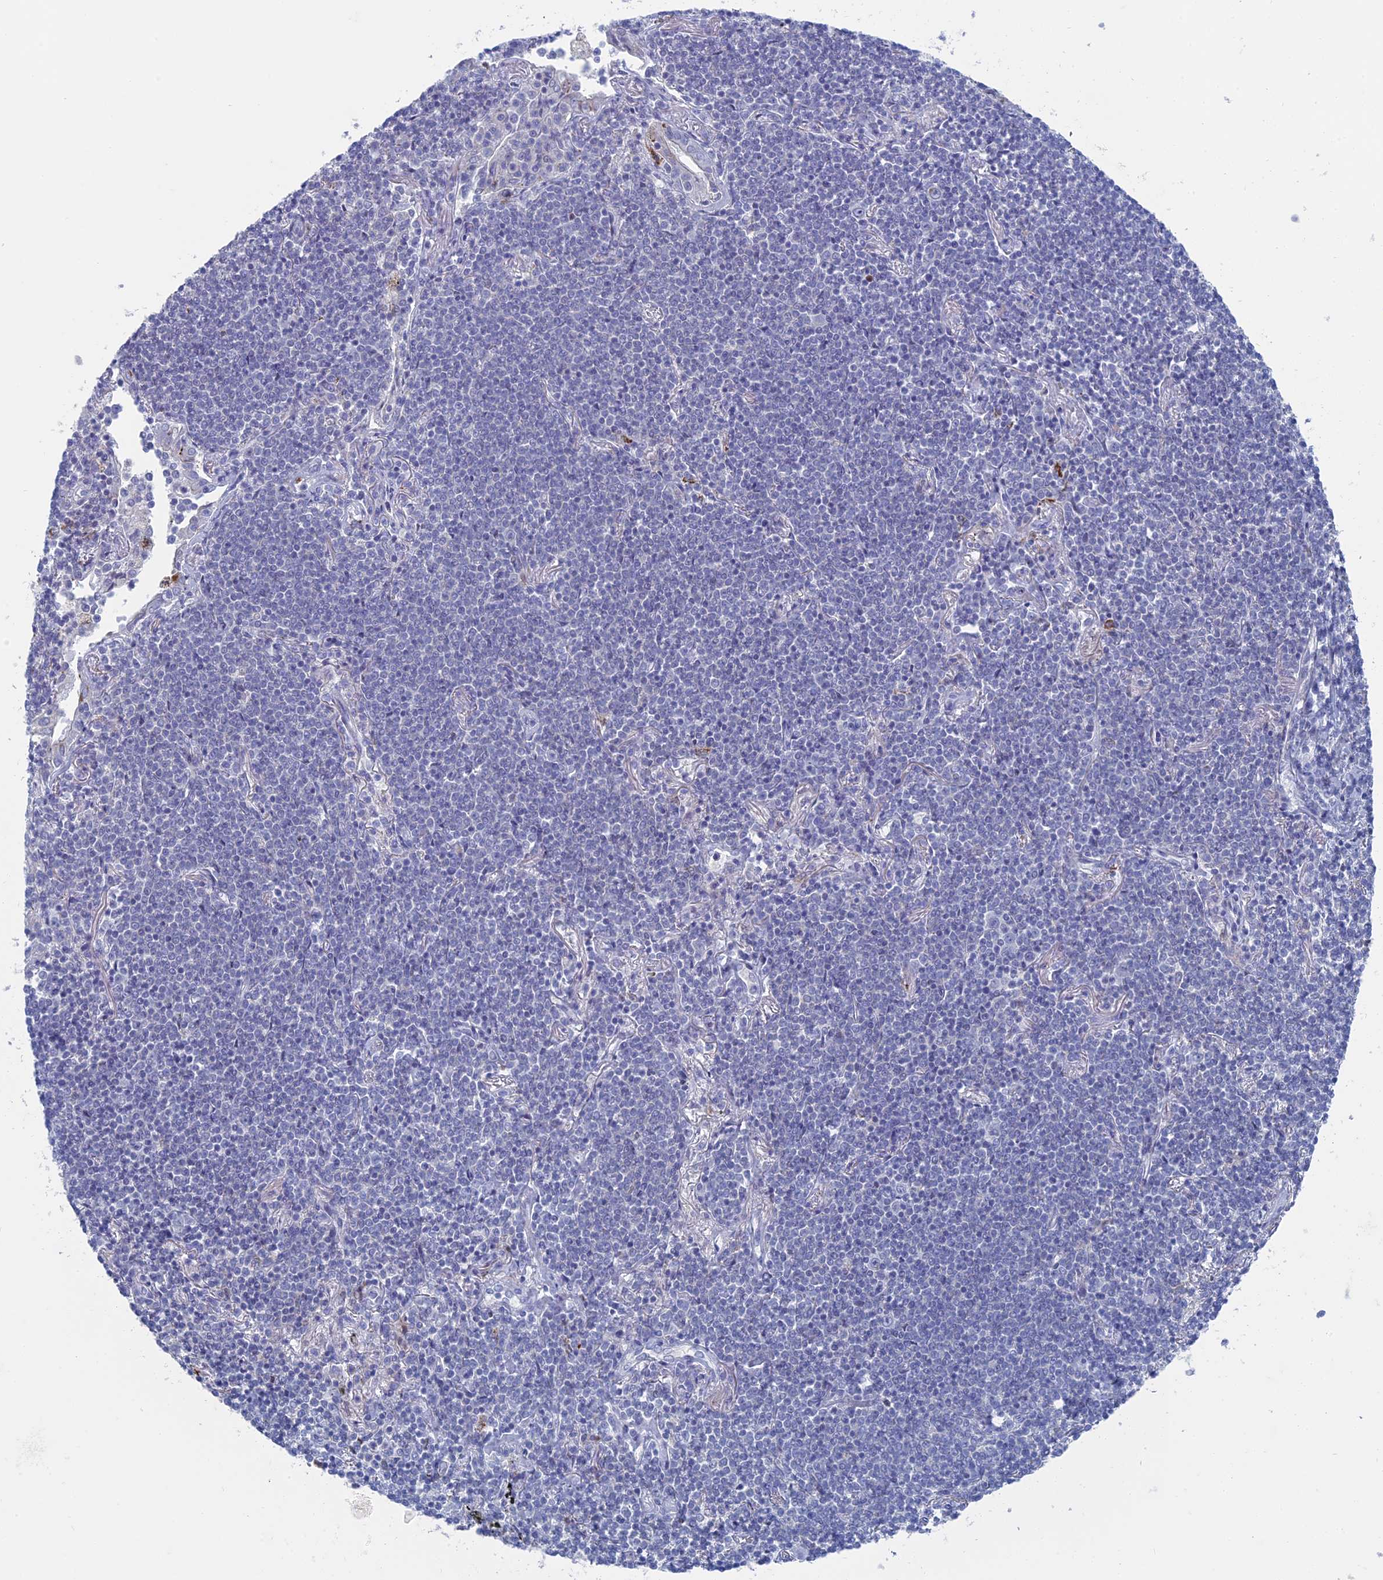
{"staining": {"intensity": "negative", "quantity": "none", "location": "none"}, "tissue": "lymphoma", "cell_type": "Tumor cells", "image_type": "cancer", "snomed": [{"axis": "morphology", "description": "Malignant lymphoma, non-Hodgkin's type, Low grade"}, {"axis": "topography", "description": "Lung"}], "caption": "Immunohistochemical staining of malignant lymphoma, non-Hodgkin's type (low-grade) exhibits no significant expression in tumor cells. (Brightfield microscopy of DAB IHC at high magnification).", "gene": "ALMS1", "patient": {"sex": "female", "age": 71}}